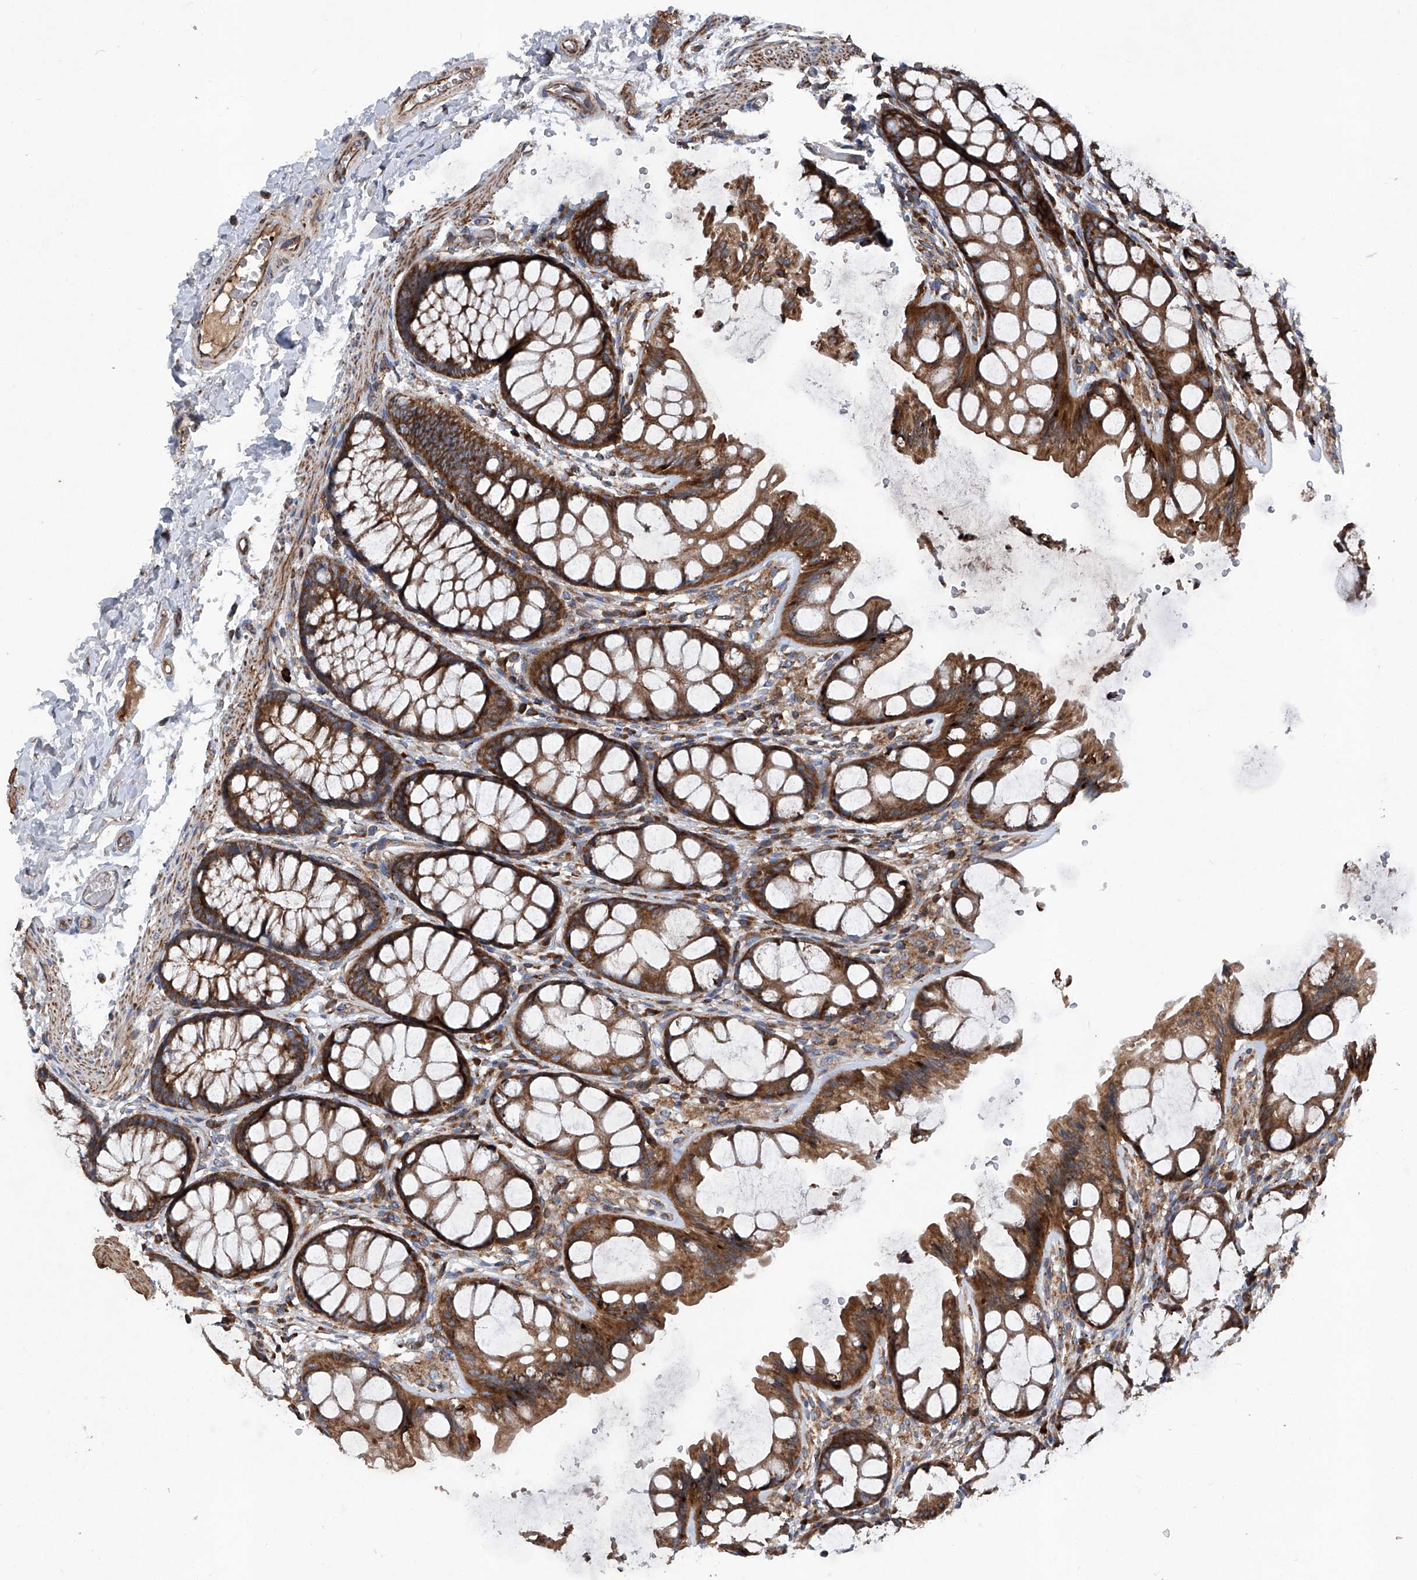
{"staining": {"intensity": "moderate", "quantity": ">75%", "location": "cytoplasmic/membranous"}, "tissue": "colon", "cell_type": "Endothelial cells", "image_type": "normal", "snomed": [{"axis": "morphology", "description": "Normal tissue, NOS"}, {"axis": "topography", "description": "Colon"}], "caption": "A brown stain labels moderate cytoplasmic/membranous staining of a protein in endothelial cells of benign colon.", "gene": "ASCC3", "patient": {"sex": "male", "age": 47}}